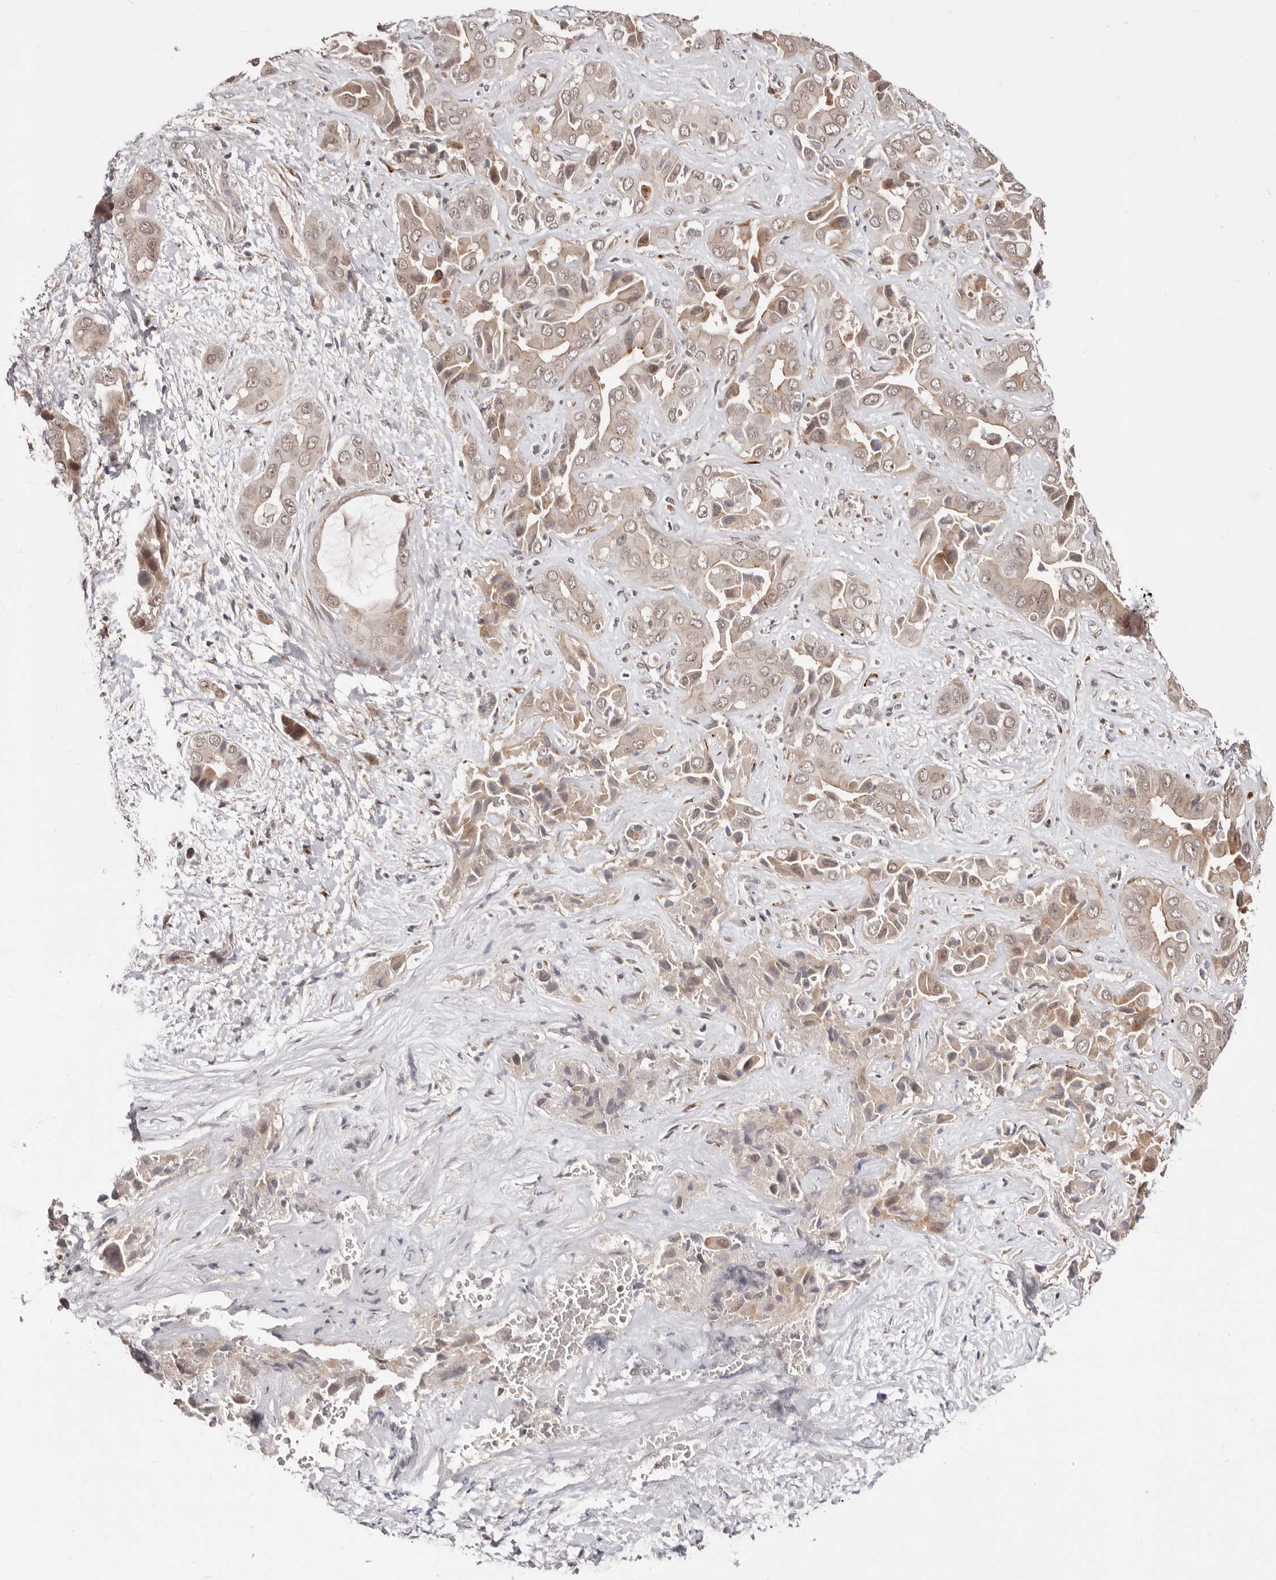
{"staining": {"intensity": "moderate", "quantity": "25%-75%", "location": "cytoplasmic/membranous"}, "tissue": "liver cancer", "cell_type": "Tumor cells", "image_type": "cancer", "snomed": [{"axis": "morphology", "description": "Cholangiocarcinoma"}, {"axis": "topography", "description": "Liver"}], "caption": "High-magnification brightfield microscopy of liver cholangiocarcinoma stained with DAB (brown) and counterstained with hematoxylin (blue). tumor cells exhibit moderate cytoplasmic/membranous staining is seen in approximately25%-75% of cells. (DAB IHC, brown staining for protein, blue staining for nuclei).", "gene": "SRCAP", "patient": {"sex": "female", "age": 52}}